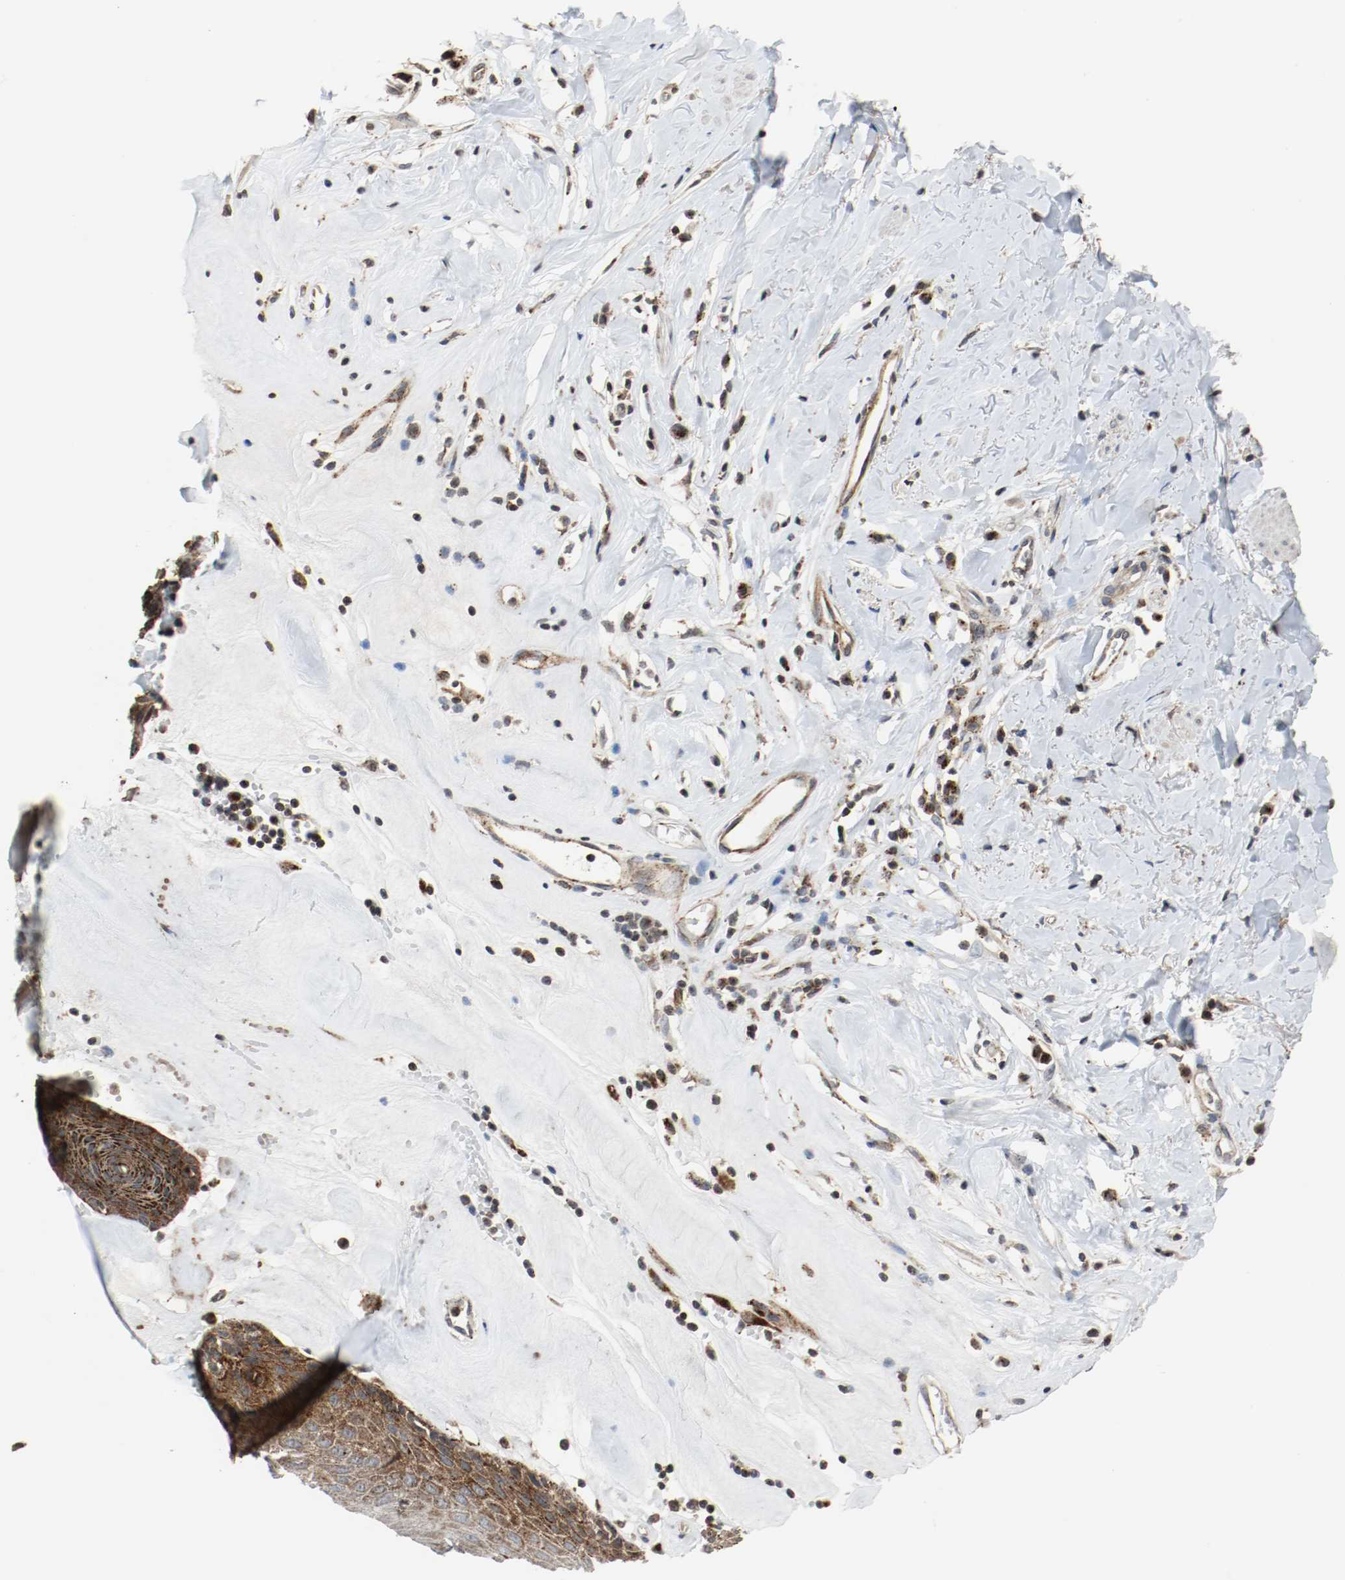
{"staining": {"intensity": "strong", "quantity": ">75%", "location": "cytoplasmic/membranous"}, "tissue": "skin", "cell_type": "Epidermal cells", "image_type": "normal", "snomed": [{"axis": "morphology", "description": "Normal tissue, NOS"}, {"axis": "morphology", "description": "Inflammation, NOS"}, {"axis": "topography", "description": "Vulva"}], "caption": "IHC of normal skin reveals high levels of strong cytoplasmic/membranous positivity in approximately >75% of epidermal cells.", "gene": "LAMP2", "patient": {"sex": "female", "age": 84}}